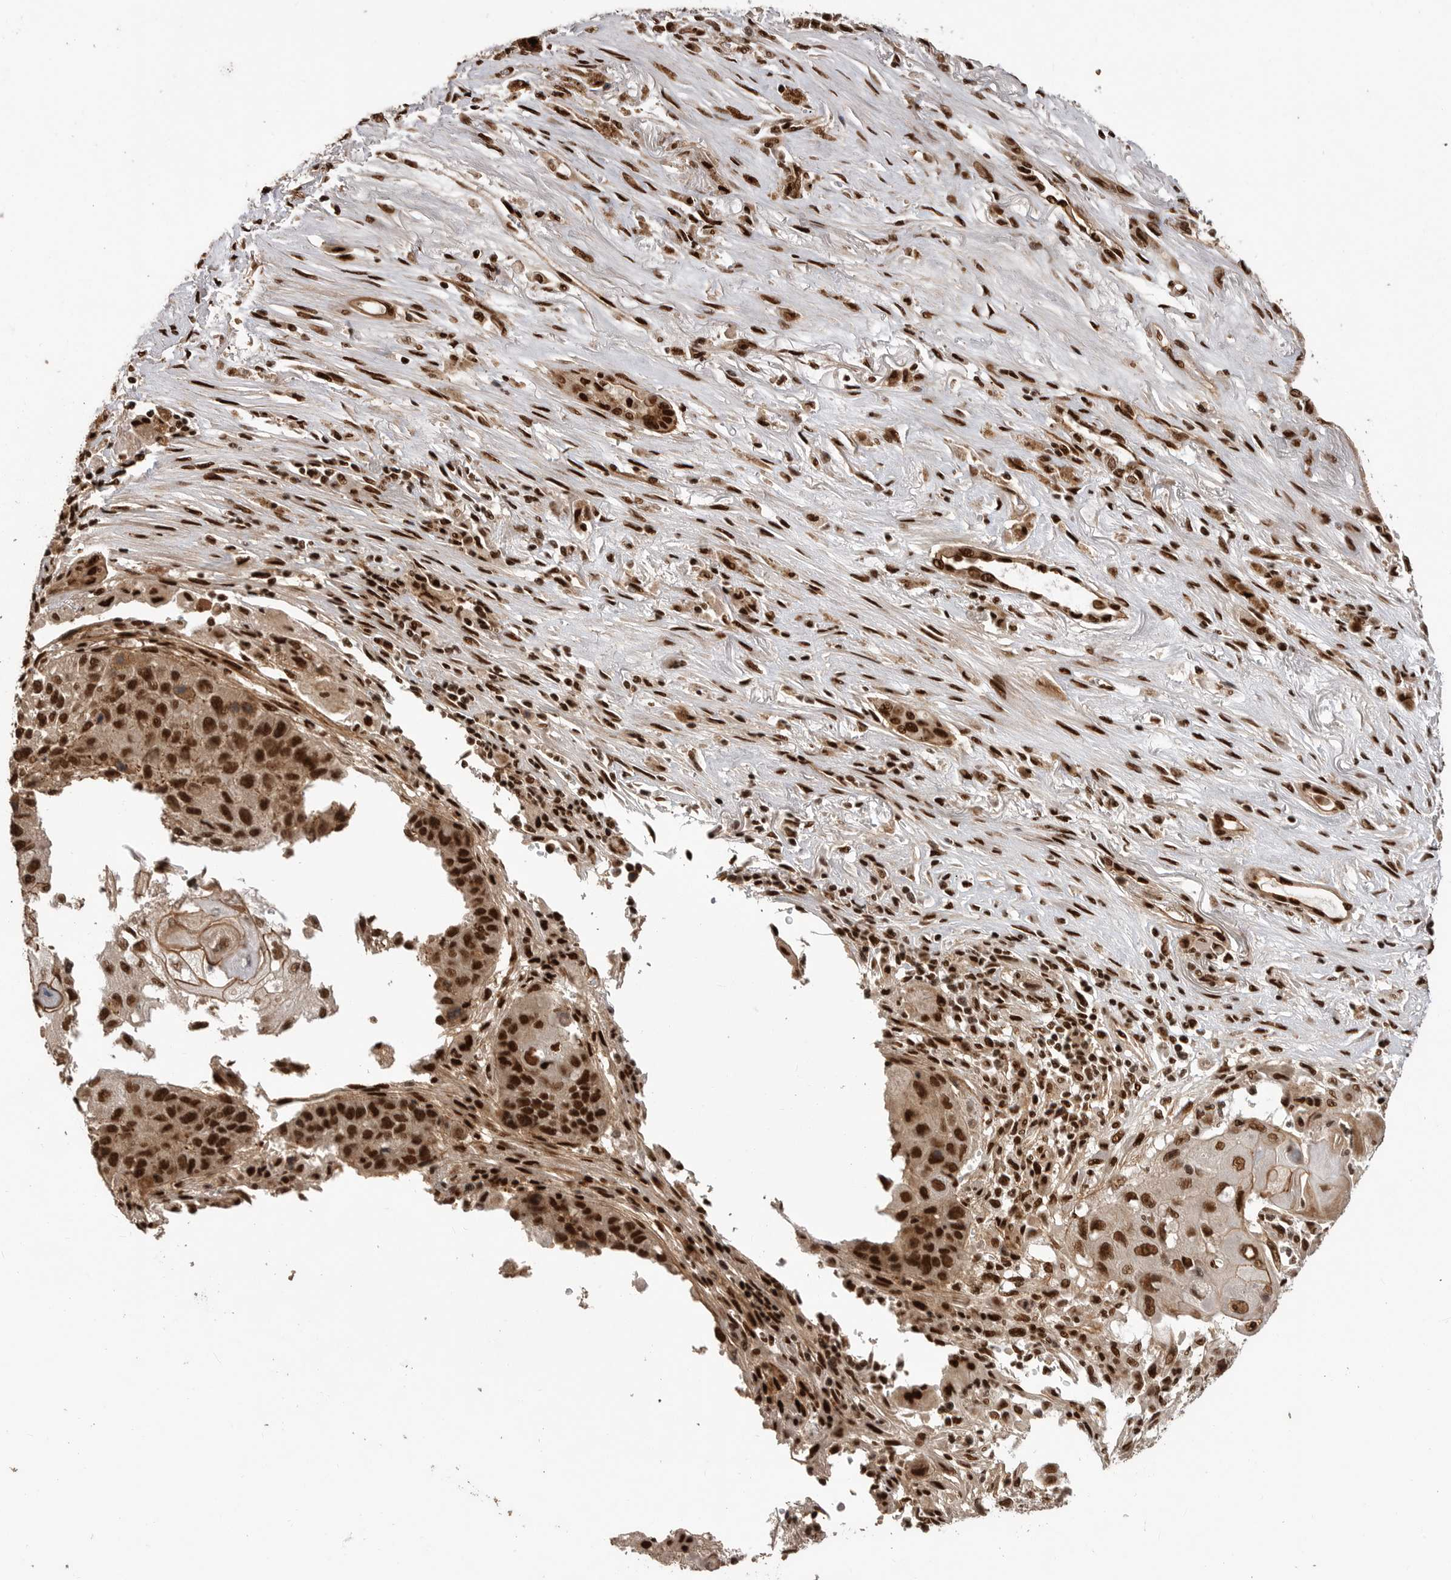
{"staining": {"intensity": "strong", "quantity": ">75%", "location": "nuclear"}, "tissue": "lung cancer", "cell_type": "Tumor cells", "image_type": "cancer", "snomed": [{"axis": "morphology", "description": "Squamous cell carcinoma, NOS"}, {"axis": "topography", "description": "Lung"}], "caption": "Tumor cells show strong nuclear staining in approximately >75% of cells in lung cancer.", "gene": "PPP1R8", "patient": {"sex": "male", "age": 61}}